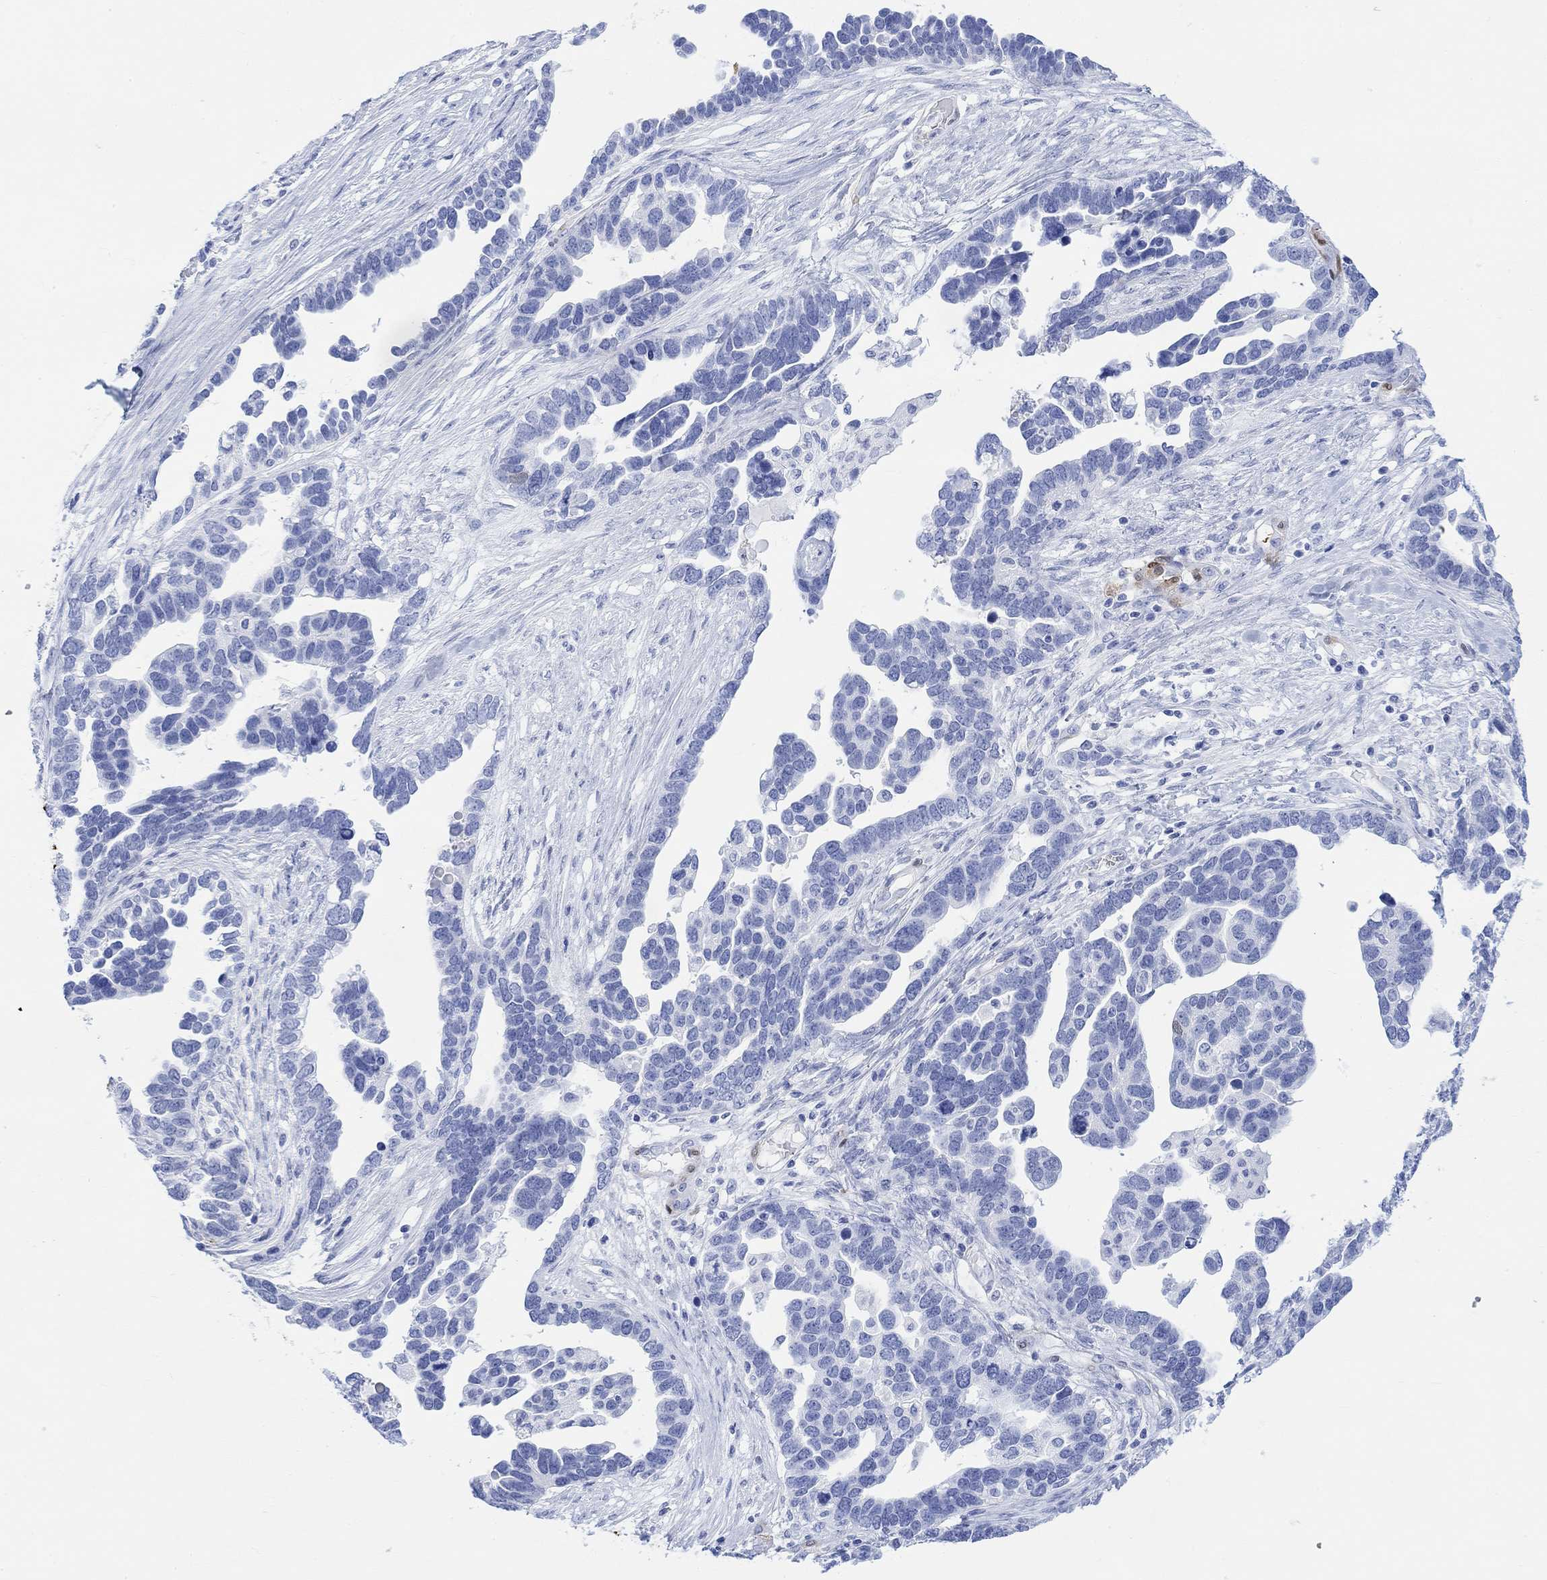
{"staining": {"intensity": "negative", "quantity": "none", "location": "none"}, "tissue": "ovarian cancer", "cell_type": "Tumor cells", "image_type": "cancer", "snomed": [{"axis": "morphology", "description": "Cystadenocarcinoma, serous, NOS"}, {"axis": "topography", "description": "Ovary"}], "caption": "The histopathology image exhibits no staining of tumor cells in ovarian serous cystadenocarcinoma.", "gene": "TPPP3", "patient": {"sex": "female", "age": 54}}